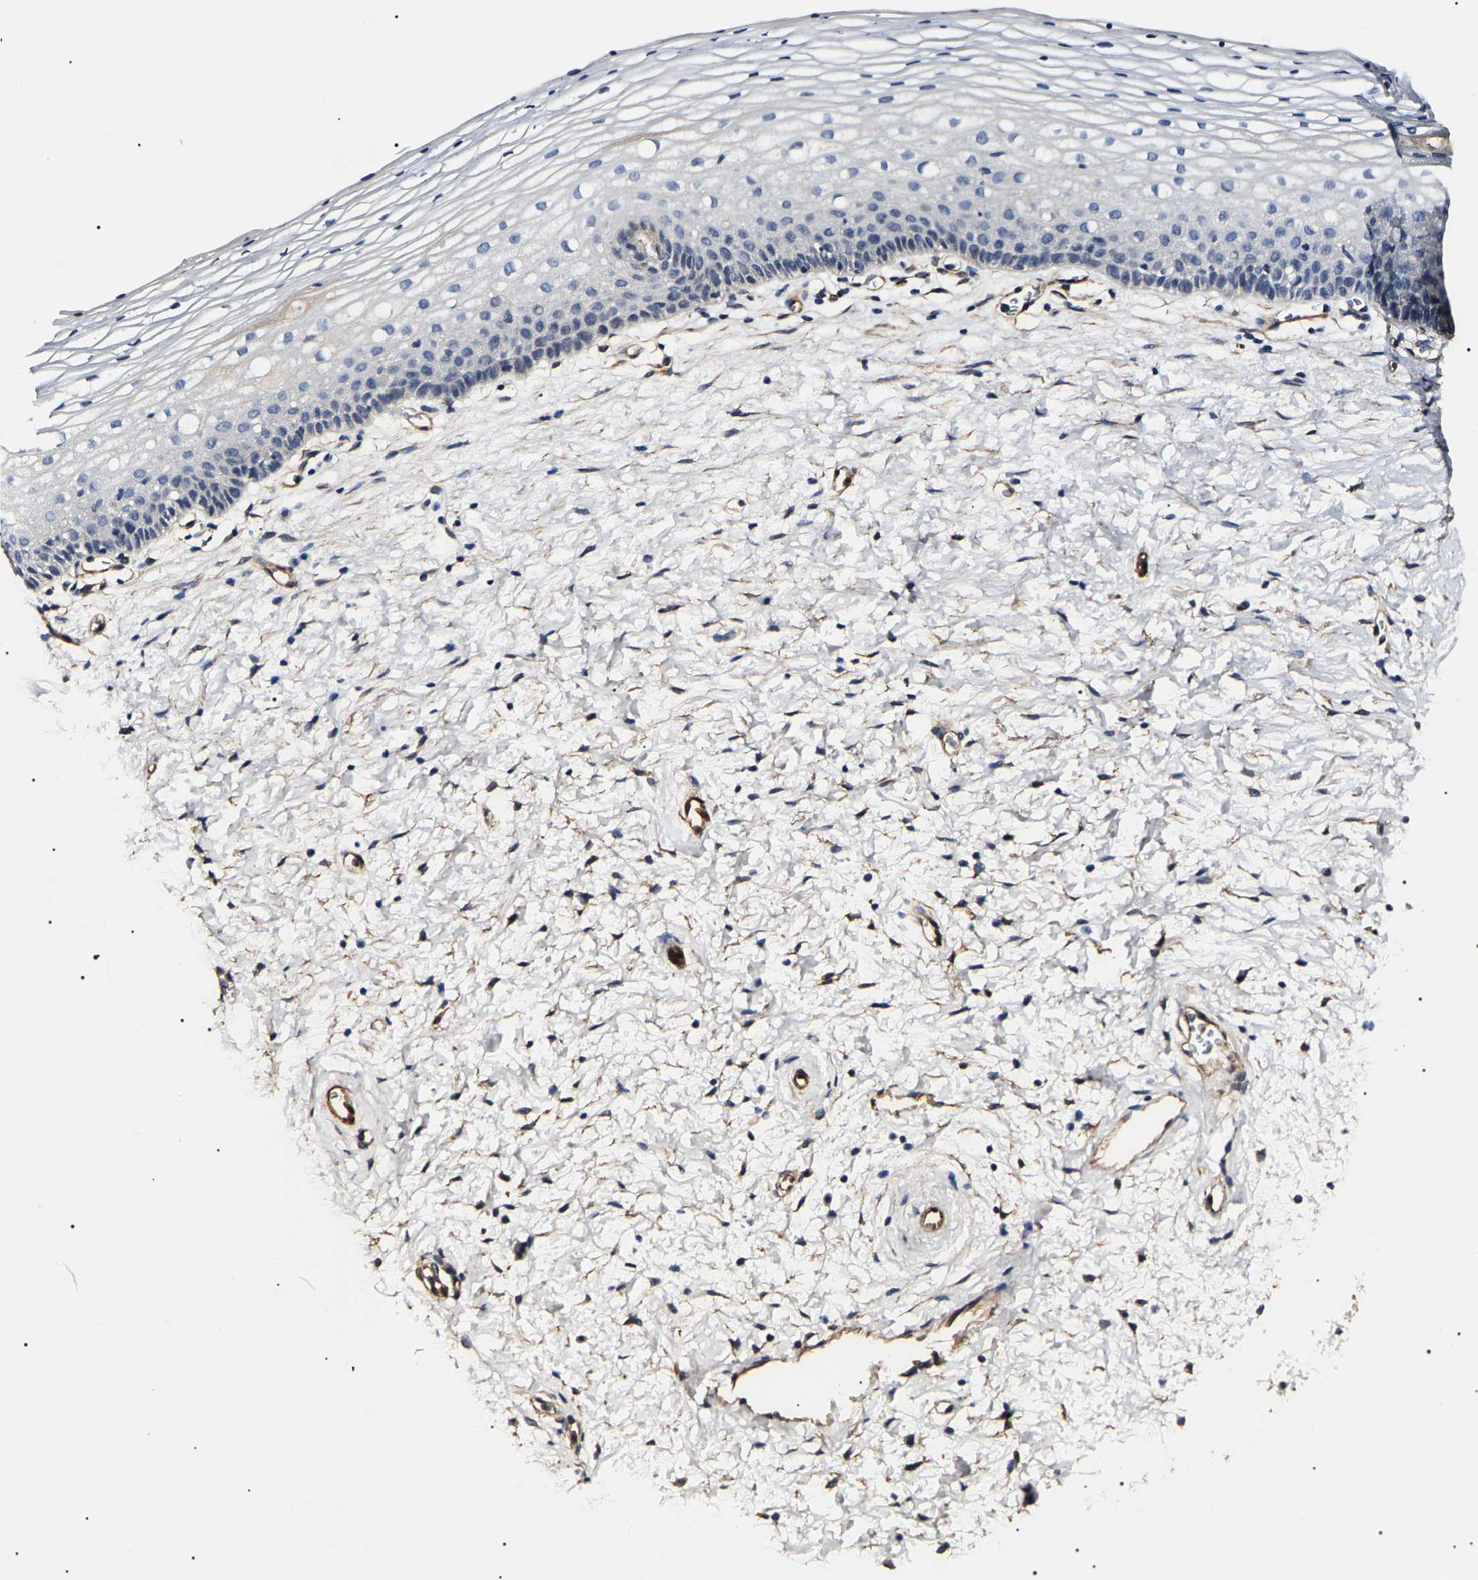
{"staining": {"intensity": "negative", "quantity": "none", "location": "none"}, "tissue": "cervix", "cell_type": "Glandular cells", "image_type": "normal", "snomed": [{"axis": "morphology", "description": "Normal tissue, NOS"}, {"axis": "topography", "description": "Cervix"}], "caption": "Immunohistochemistry image of unremarkable cervix: cervix stained with DAB exhibits no significant protein expression in glandular cells. Nuclei are stained in blue.", "gene": "KLHL42", "patient": {"sex": "female", "age": 72}}